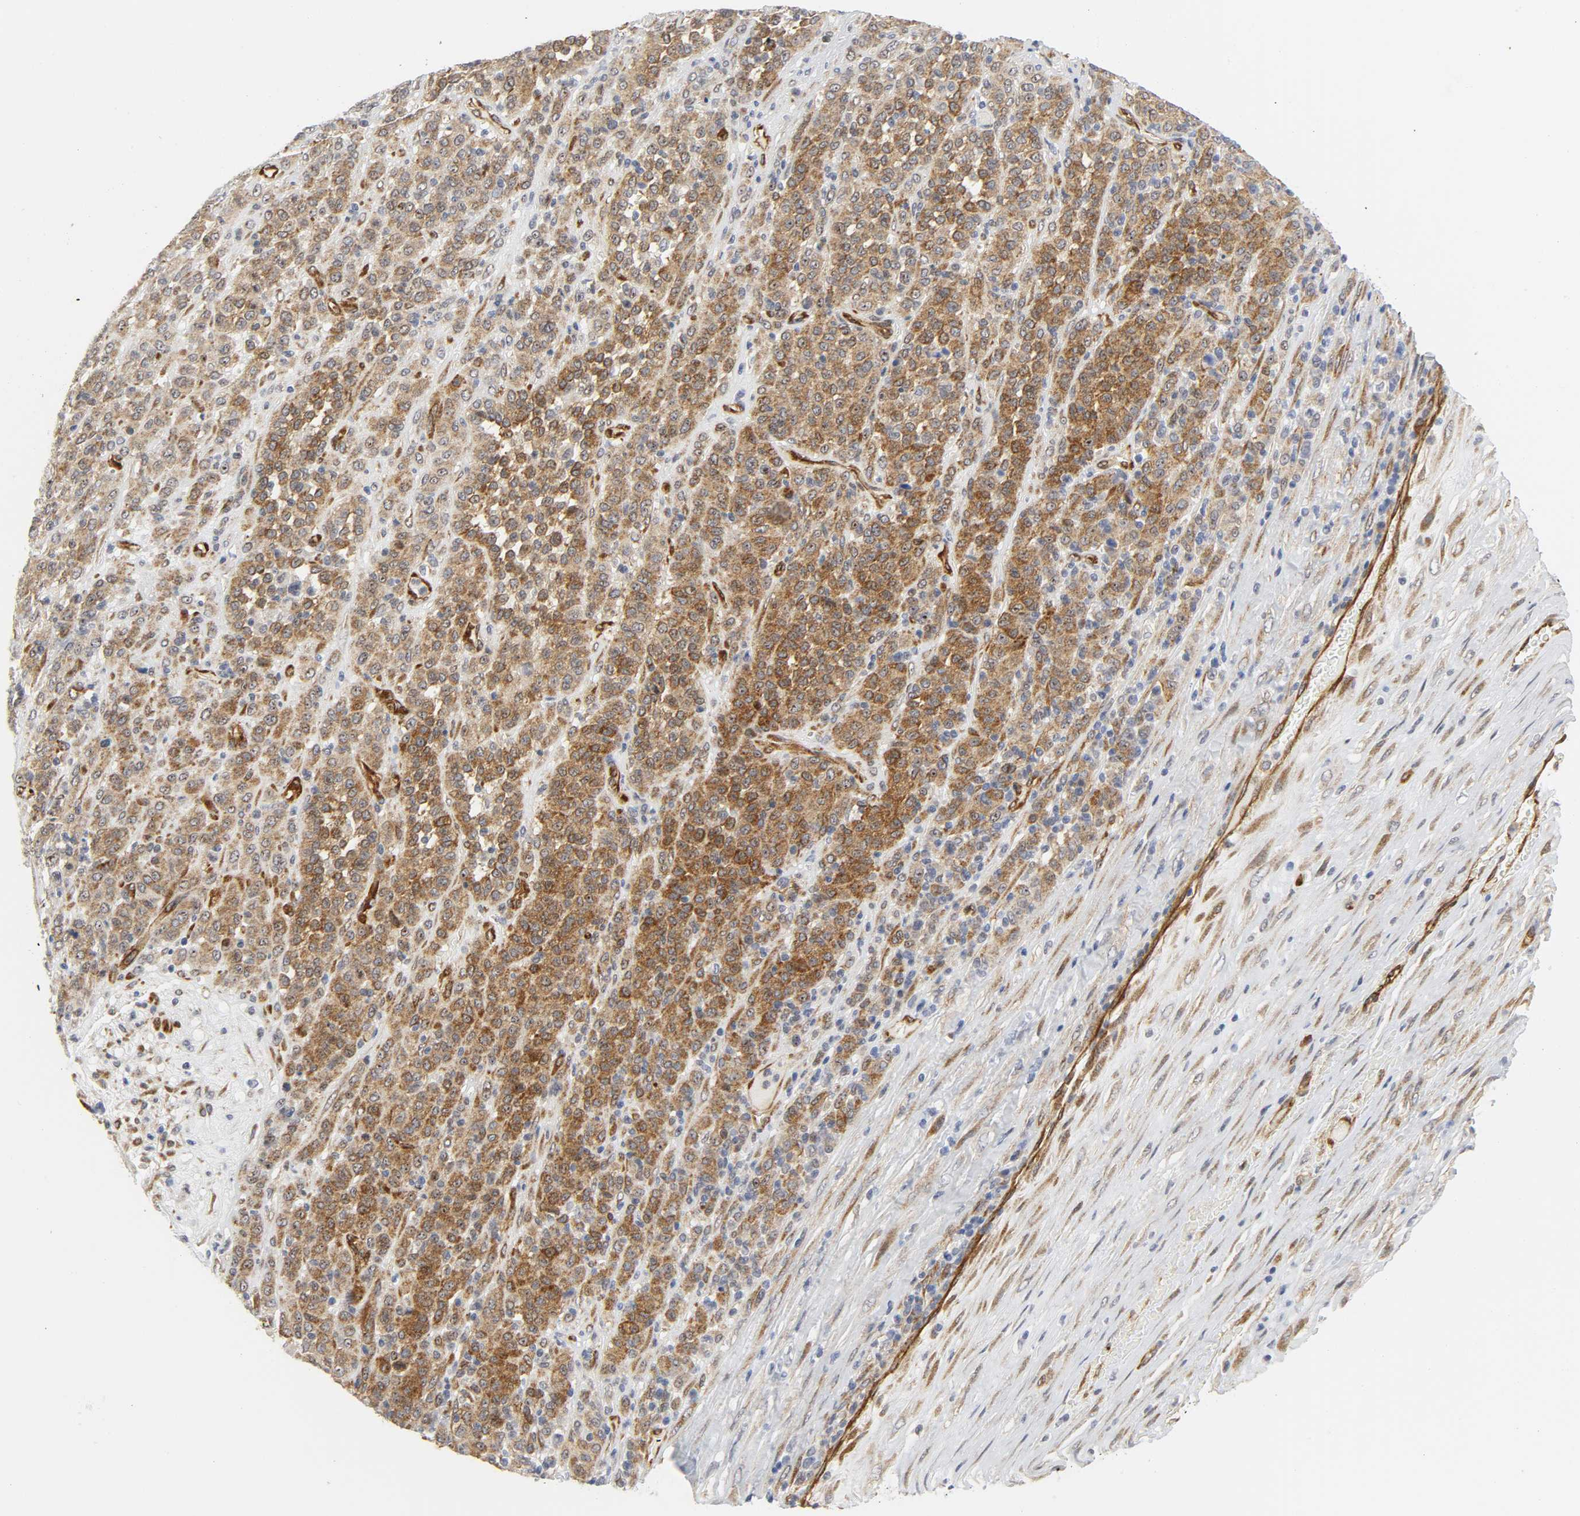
{"staining": {"intensity": "moderate", "quantity": ">75%", "location": "cytoplasmic/membranous"}, "tissue": "melanoma", "cell_type": "Tumor cells", "image_type": "cancer", "snomed": [{"axis": "morphology", "description": "Malignant melanoma, Metastatic site"}, {"axis": "topography", "description": "Pancreas"}], "caption": "Malignant melanoma (metastatic site) stained with a brown dye demonstrates moderate cytoplasmic/membranous positive positivity in about >75% of tumor cells.", "gene": "DOCK1", "patient": {"sex": "female", "age": 30}}